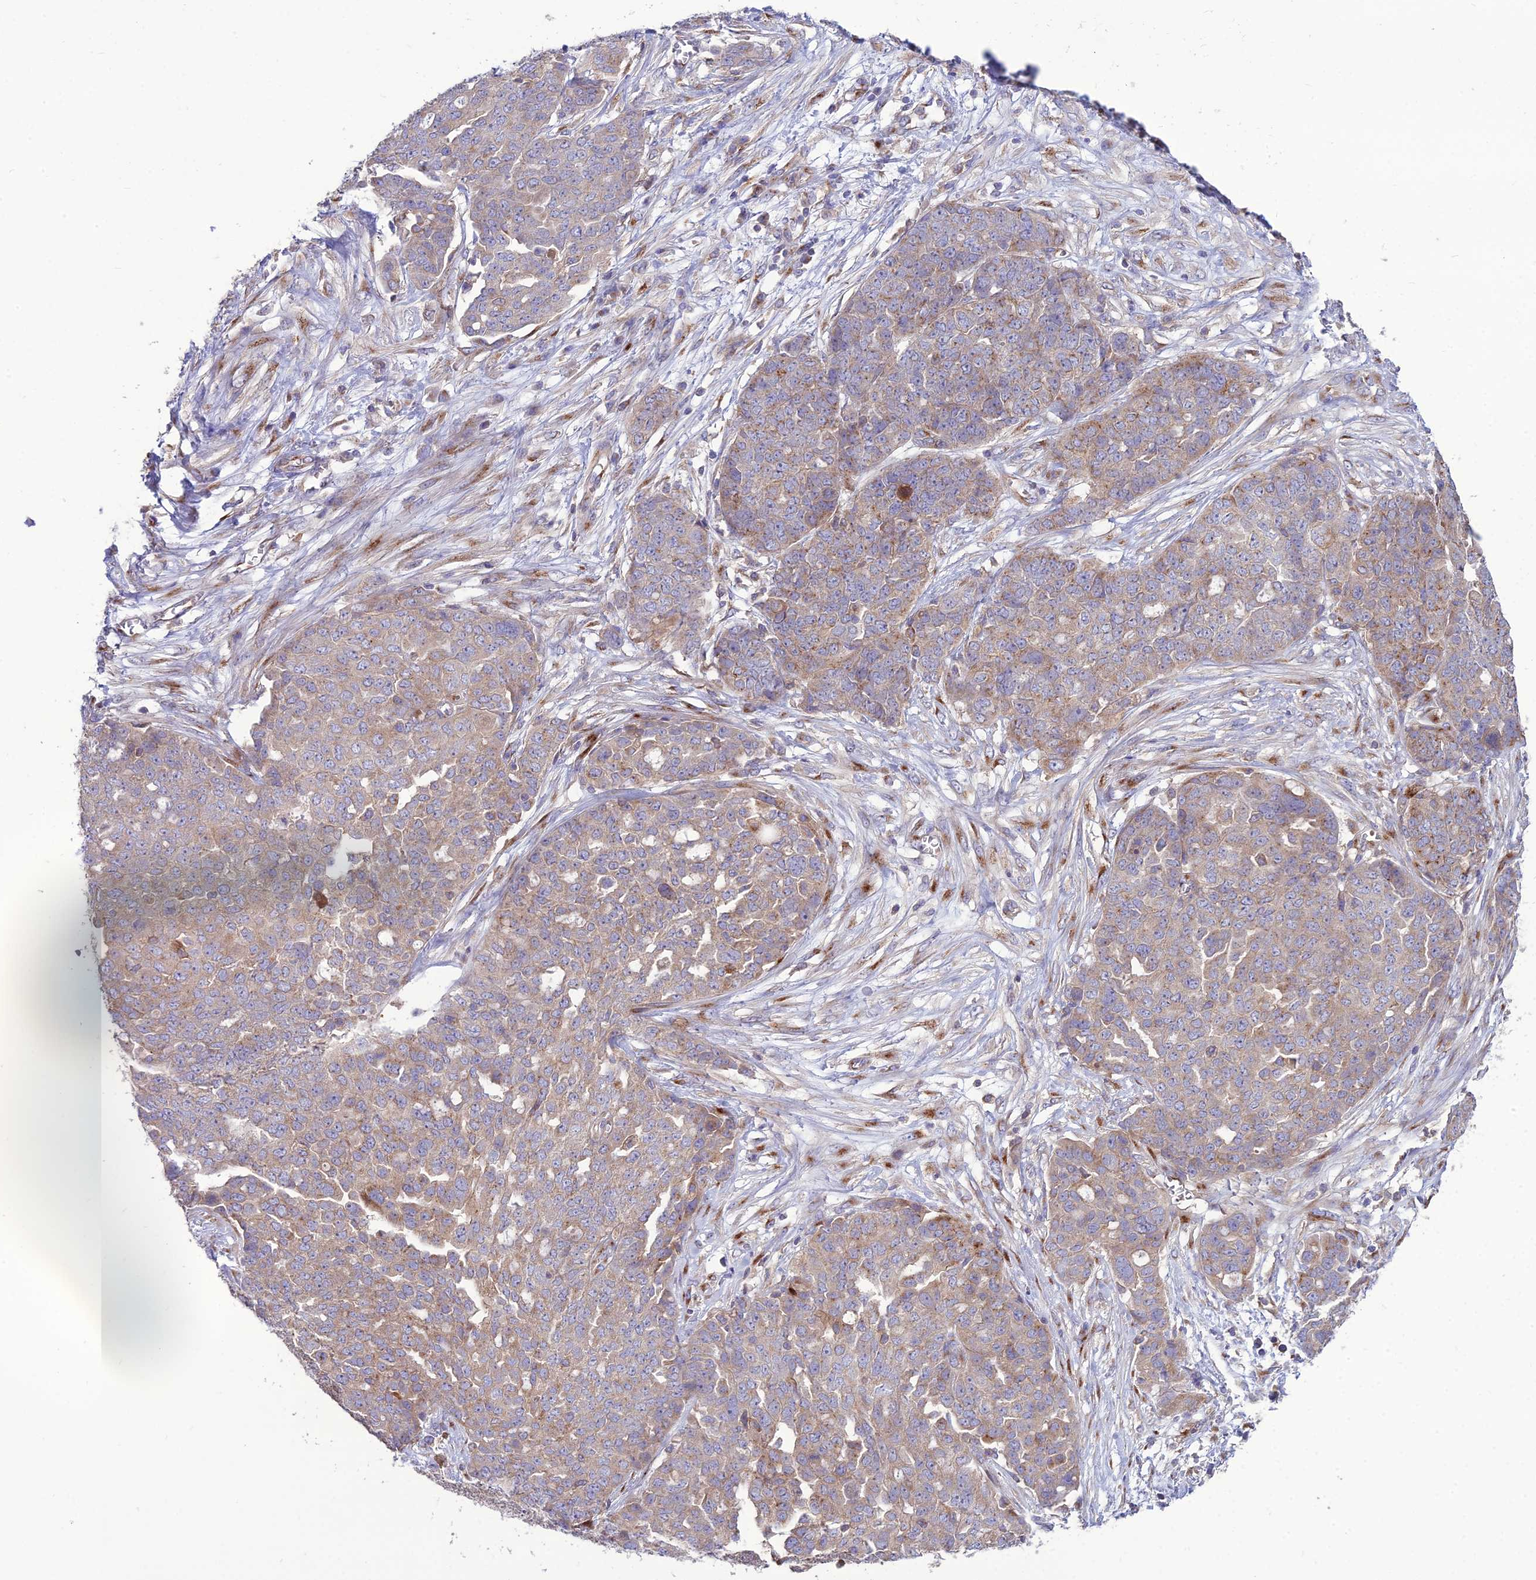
{"staining": {"intensity": "weak", "quantity": "25%-75%", "location": "cytoplasmic/membranous"}, "tissue": "ovarian cancer", "cell_type": "Tumor cells", "image_type": "cancer", "snomed": [{"axis": "morphology", "description": "Cystadenocarcinoma, serous, NOS"}, {"axis": "topography", "description": "Soft tissue"}, {"axis": "topography", "description": "Ovary"}], "caption": "Brown immunohistochemical staining in serous cystadenocarcinoma (ovarian) displays weak cytoplasmic/membranous staining in approximately 25%-75% of tumor cells.", "gene": "SPRYD7", "patient": {"sex": "female", "age": 57}}